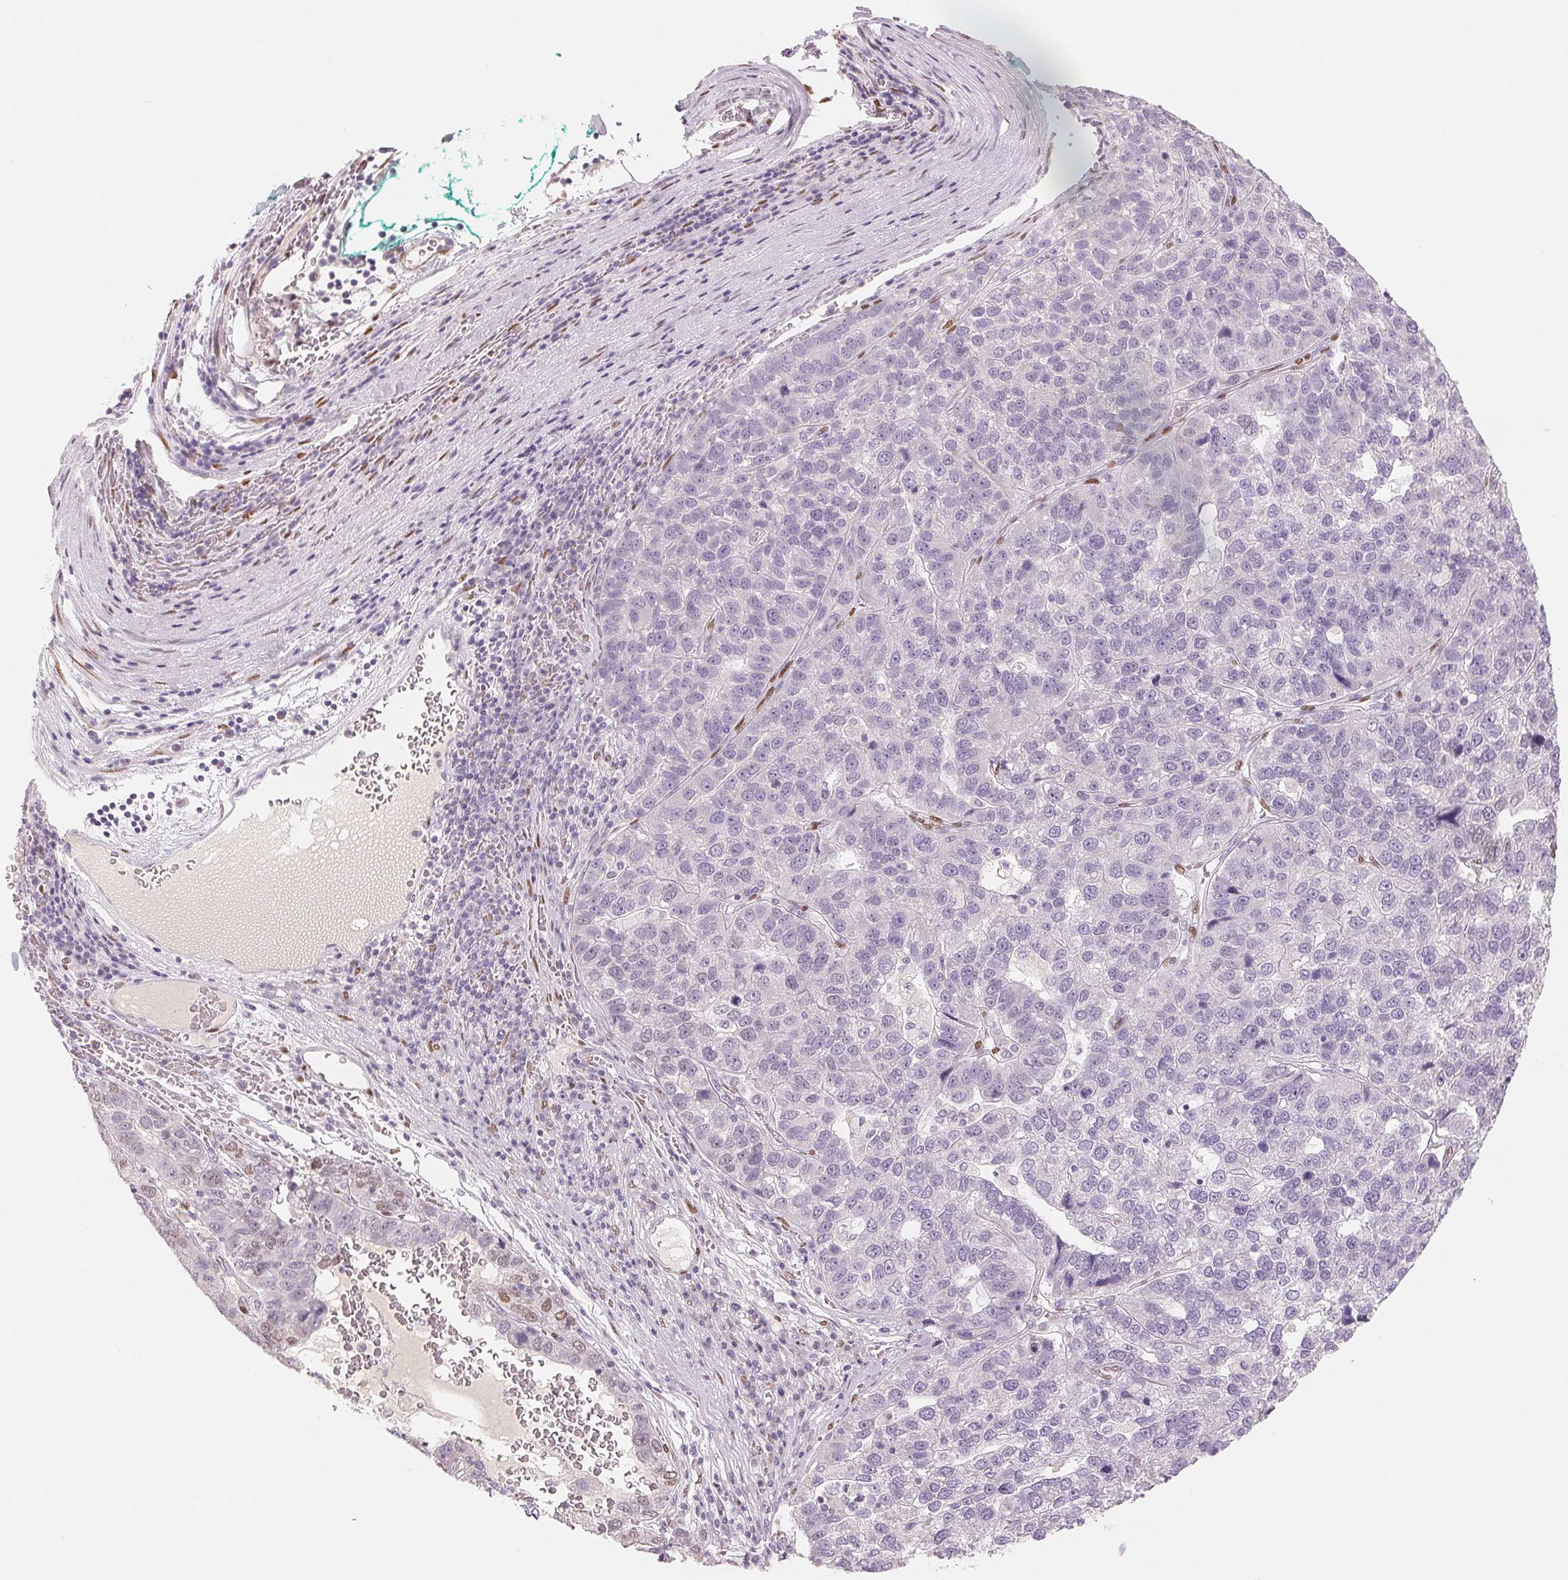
{"staining": {"intensity": "negative", "quantity": "none", "location": "none"}, "tissue": "pancreatic cancer", "cell_type": "Tumor cells", "image_type": "cancer", "snomed": [{"axis": "morphology", "description": "Adenocarcinoma, NOS"}, {"axis": "topography", "description": "Pancreas"}], "caption": "Adenocarcinoma (pancreatic) was stained to show a protein in brown. There is no significant positivity in tumor cells.", "gene": "SMARCD3", "patient": {"sex": "female", "age": 61}}